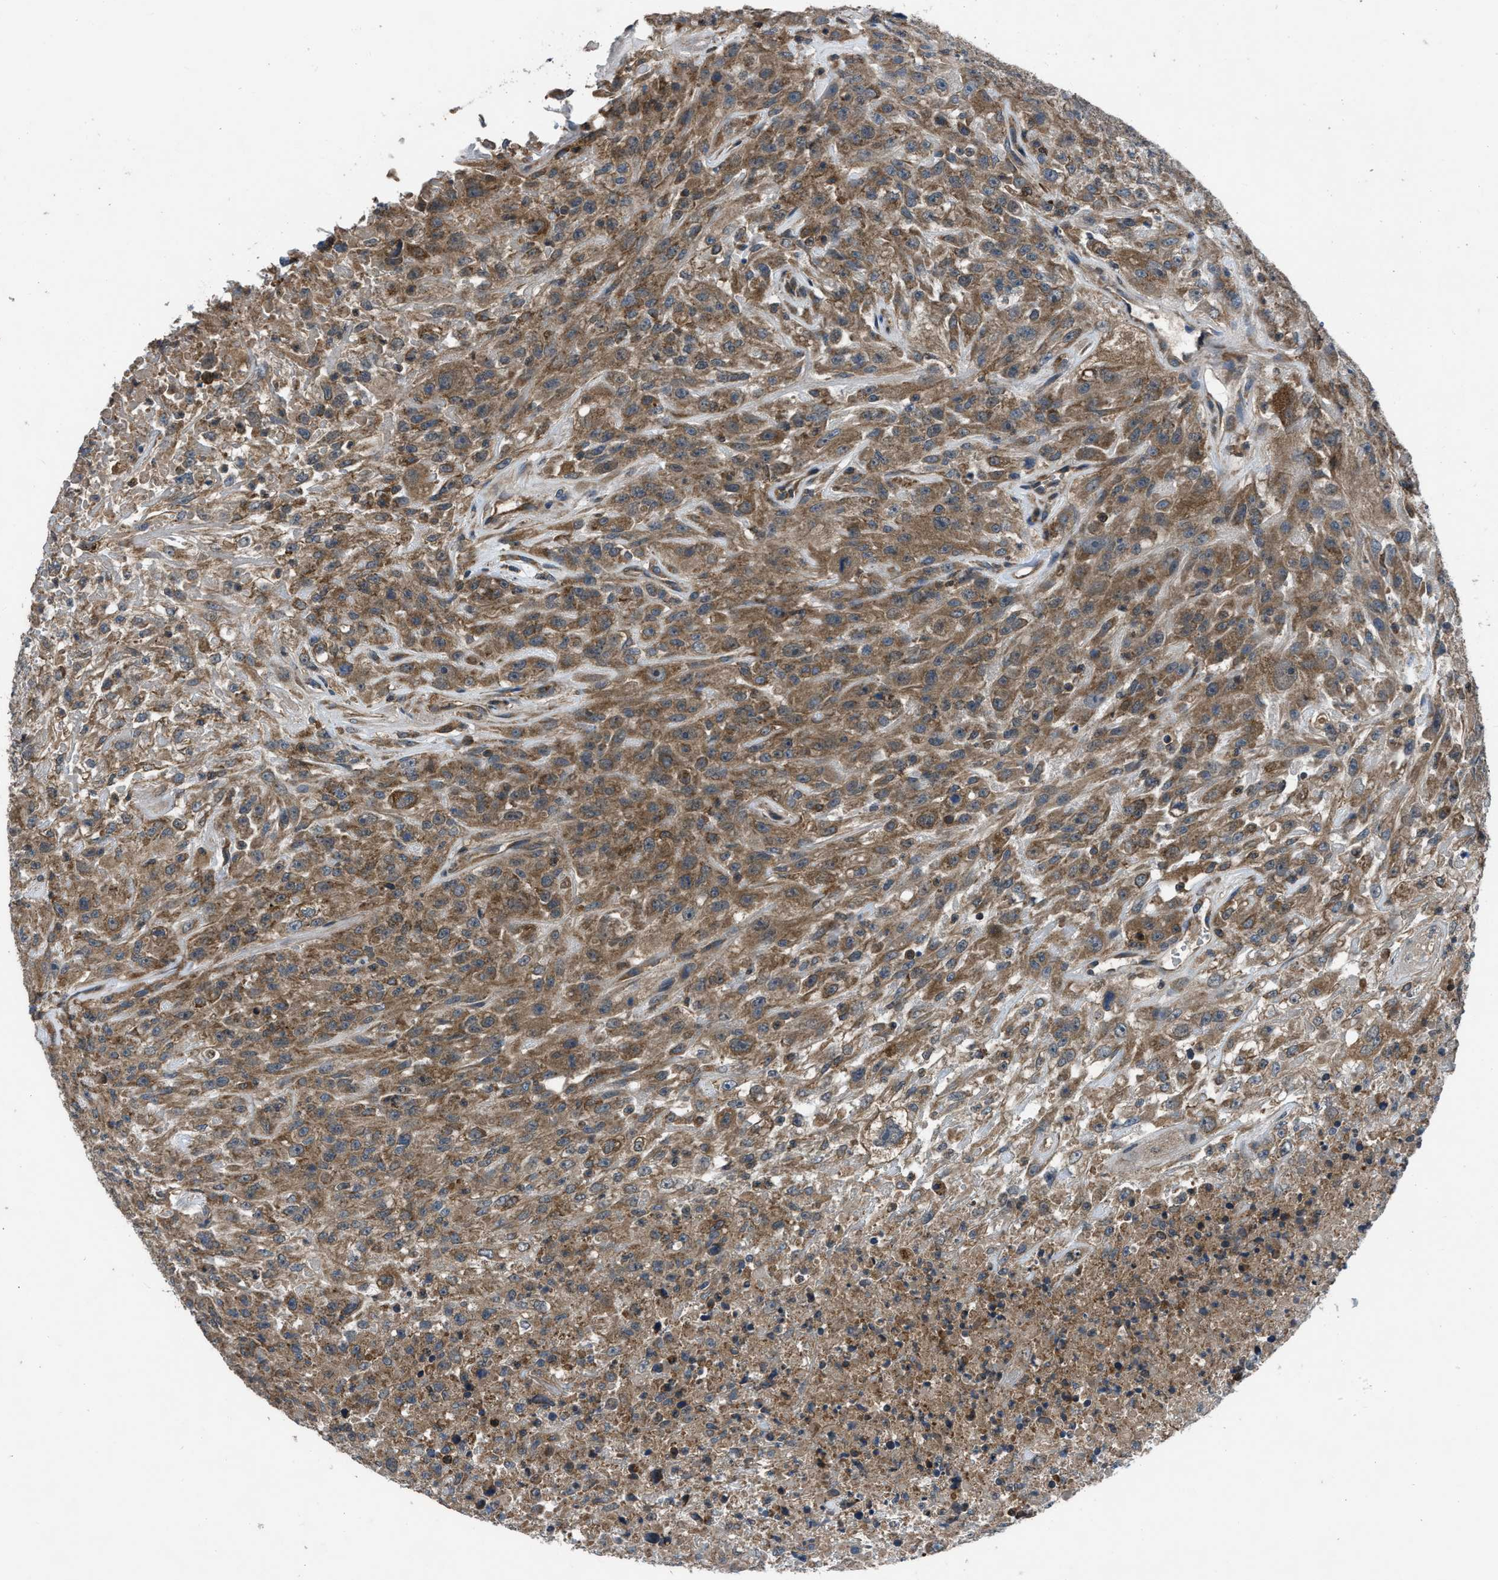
{"staining": {"intensity": "moderate", "quantity": ">75%", "location": "cytoplasmic/membranous"}, "tissue": "urothelial cancer", "cell_type": "Tumor cells", "image_type": "cancer", "snomed": [{"axis": "morphology", "description": "Urothelial carcinoma, High grade"}, {"axis": "topography", "description": "Urinary bladder"}], "caption": "About >75% of tumor cells in urothelial cancer show moderate cytoplasmic/membranous protein staining as visualized by brown immunohistochemical staining.", "gene": "USP25", "patient": {"sex": "male", "age": 46}}